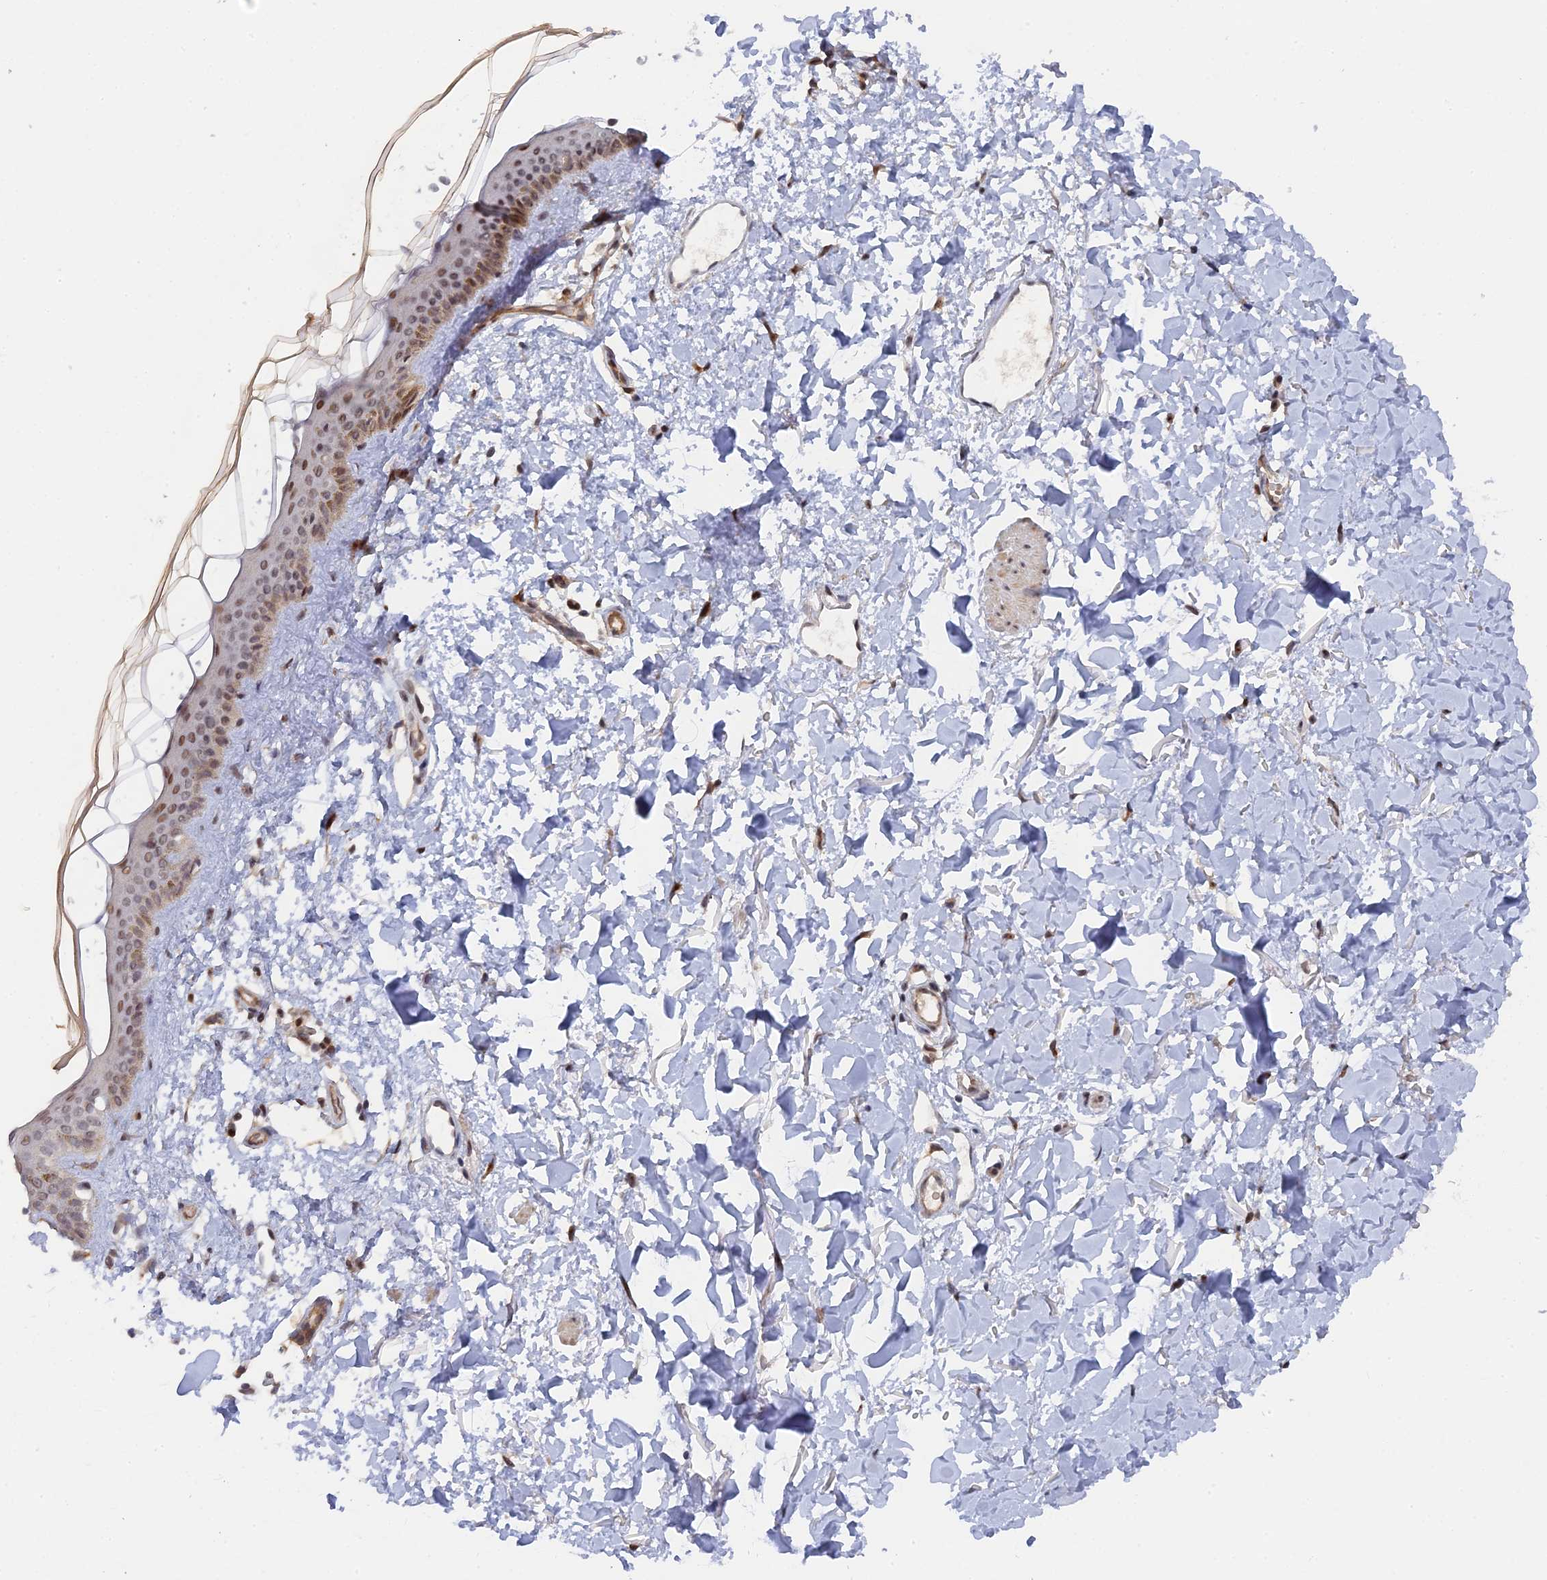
{"staining": {"intensity": "moderate", "quantity": ">75%", "location": "cytoplasmic/membranous,nuclear"}, "tissue": "skin", "cell_type": "Fibroblasts", "image_type": "normal", "snomed": [{"axis": "morphology", "description": "Normal tissue, NOS"}, {"axis": "topography", "description": "Skin"}], "caption": "IHC staining of benign skin, which shows medium levels of moderate cytoplasmic/membranous,nuclear positivity in approximately >75% of fibroblasts indicating moderate cytoplasmic/membranous,nuclear protein positivity. The staining was performed using DAB (brown) for protein detection and nuclei were counterstained in hematoxylin (blue).", "gene": "CCDC85A", "patient": {"sex": "female", "age": 58}}